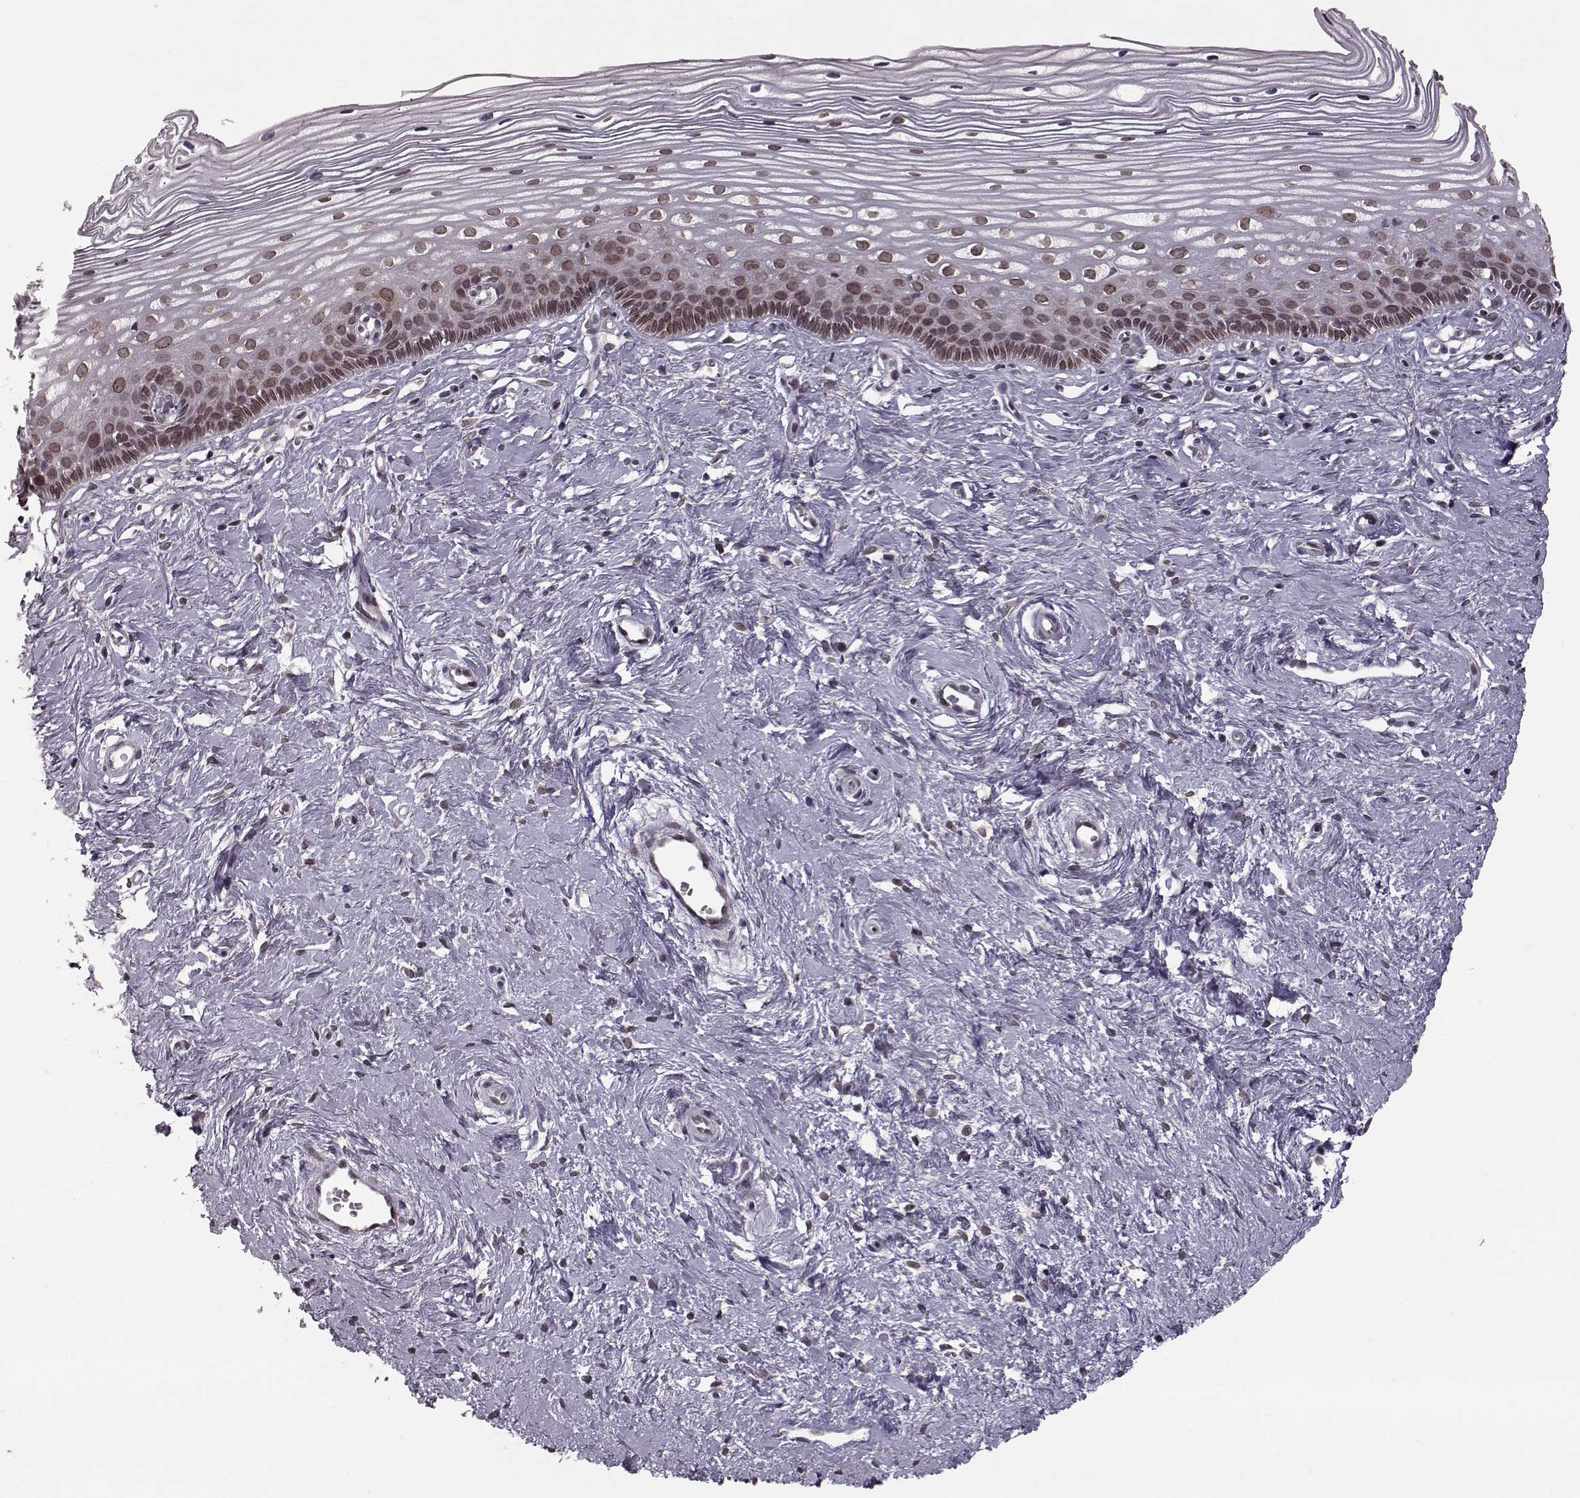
{"staining": {"intensity": "negative", "quantity": "none", "location": "none"}, "tissue": "cervix", "cell_type": "Glandular cells", "image_type": "normal", "snomed": [{"axis": "morphology", "description": "Normal tissue, NOS"}, {"axis": "topography", "description": "Cervix"}], "caption": "This image is of benign cervix stained with immunohistochemistry to label a protein in brown with the nuclei are counter-stained blue. There is no expression in glandular cells. The staining is performed using DAB (3,3'-diaminobenzidine) brown chromogen with nuclei counter-stained in using hematoxylin.", "gene": "NUP37", "patient": {"sex": "female", "age": 40}}